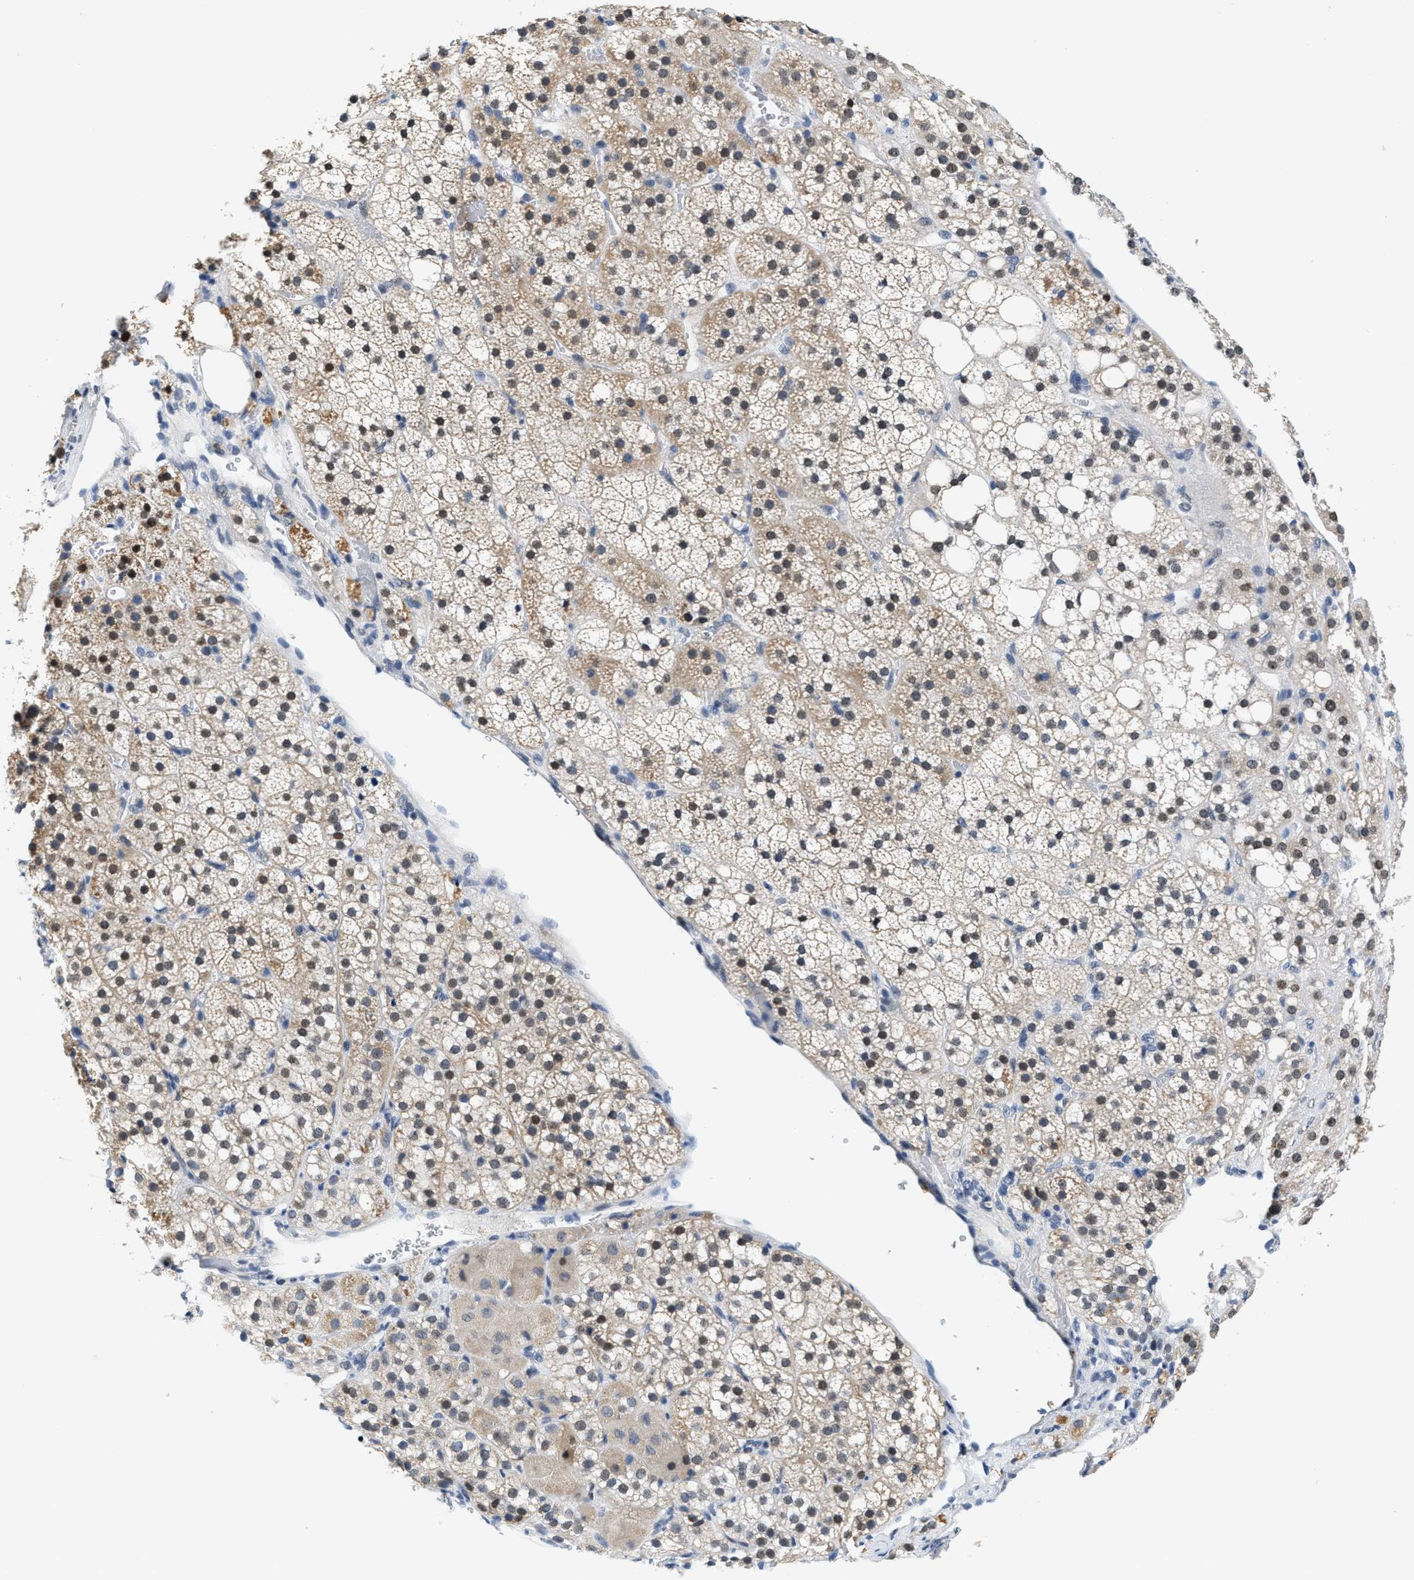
{"staining": {"intensity": "moderate", "quantity": ">75%", "location": "cytoplasmic/membranous,nuclear"}, "tissue": "adrenal gland", "cell_type": "Glandular cells", "image_type": "normal", "snomed": [{"axis": "morphology", "description": "Normal tissue, NOS"}, {"axis": "topography", "description": "Adrenal gland"}], "caption": "A brown stain shows moderate cytoplasmic/membranous,nuclear positivity of a protein in glandular cells of normal adrenal gland. Using DAB (3,3'-diaminobenzidine) (brown) and hematoxylin (blue) stains, captured at high magnification using brightfield microscopy.", "gene": "SETD1B", "patient": {"sex": "female", "age": 59}}